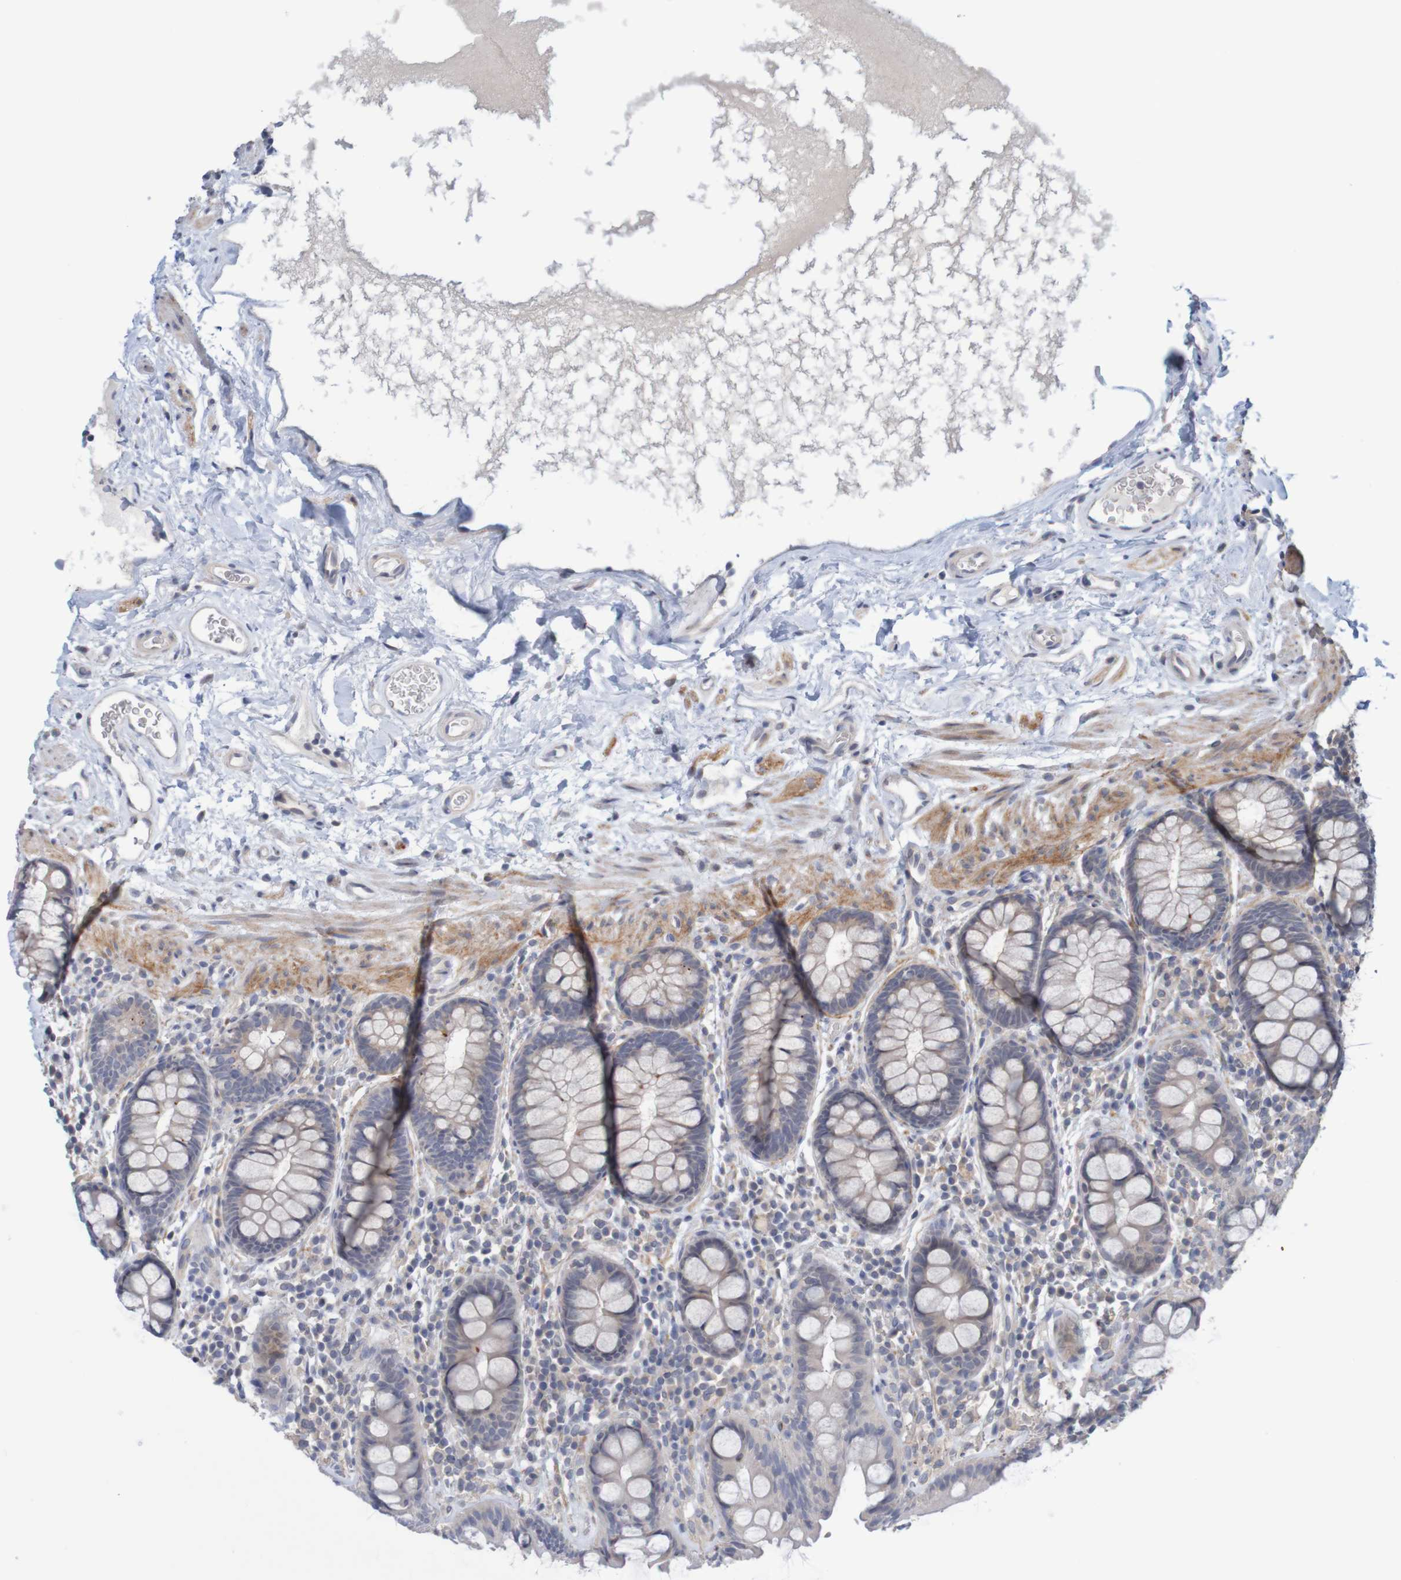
{"staining": {"intensity": "weak", "quantity": "25%-75%", "location": "cytoplasmic/membranous"}, "tissue": "colon", "cell_type": "Endothelial cells", "image_type": "normal", "snomed": [{"axis": "morphology", "description": "Normal tissue, NOS"}, {"axis": "topography", "description": "Colon"}], "caption": "Protein staining reveals weak cytoplasmic/membranous staining in approximately 25%-75% of endothelial cells in benign colon. The staining was performed using DAB, with brown indicating positive protein expression. Nuclei are stained blue with hematoxylin.", "gene": "ANKK1", "patient": {"sex": "female", "age": 80}}